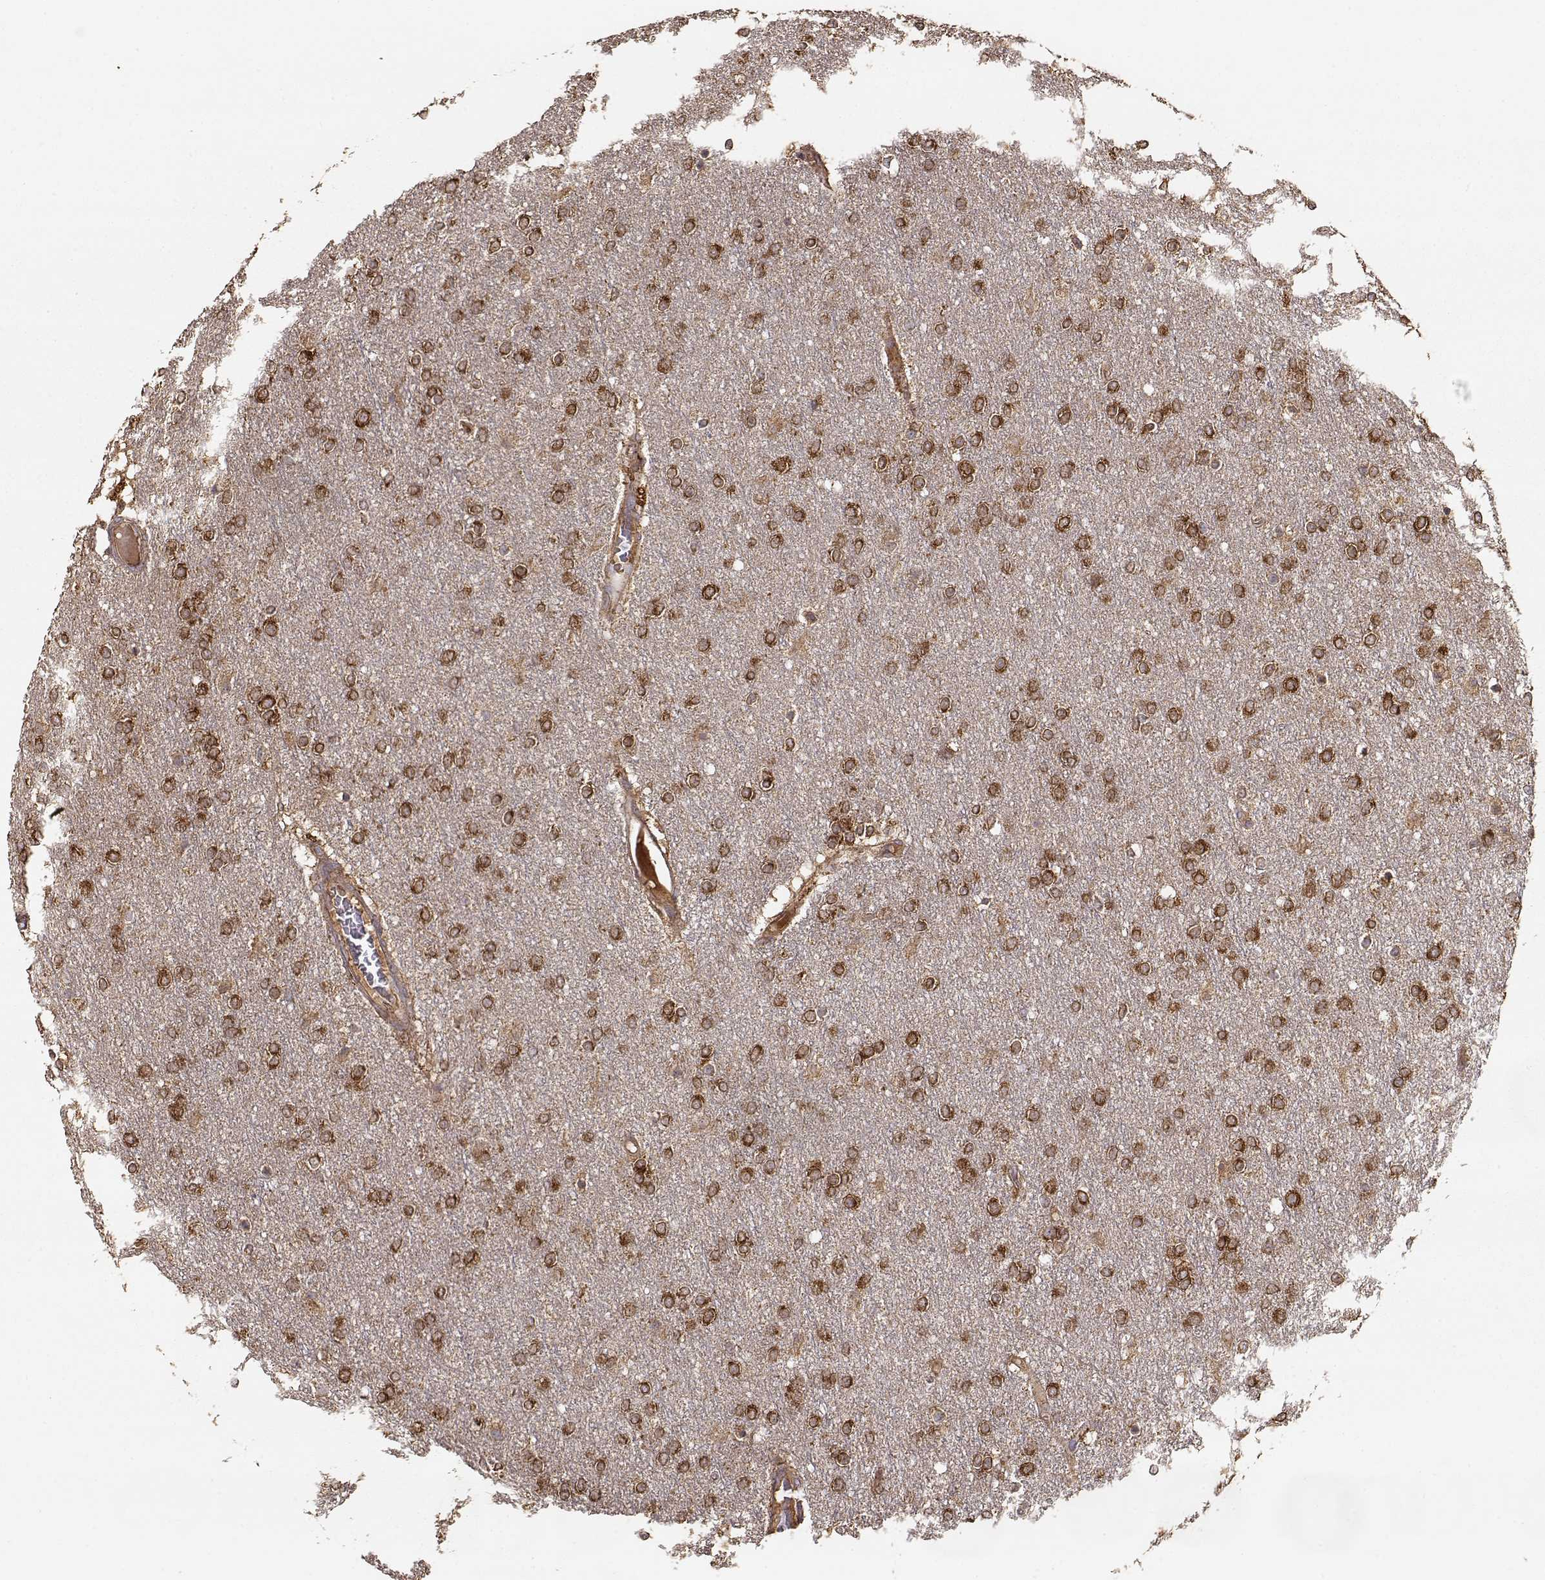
{"staining": {"intensity": "strong", "quantity": ">75%", "location": "cytoplasmic/membranous"}, "tissue": "glioma", "cell_type": "Tumor cells", "image_type": "cancer", "snomed": [{"axis": "morphology", "description": "Glioma, malignant, High grade"}, {"axis": "topography", "description": "Brain"}], "caption": "IHC image of human high-grade glioma (malignant) stained for a protein (brown), which displays high levels of strong cytoplasmic/membranous staining in about >75% of tumor cells.", "gene": "TARS3", "patient": {"sex": "female", "age": 61}}